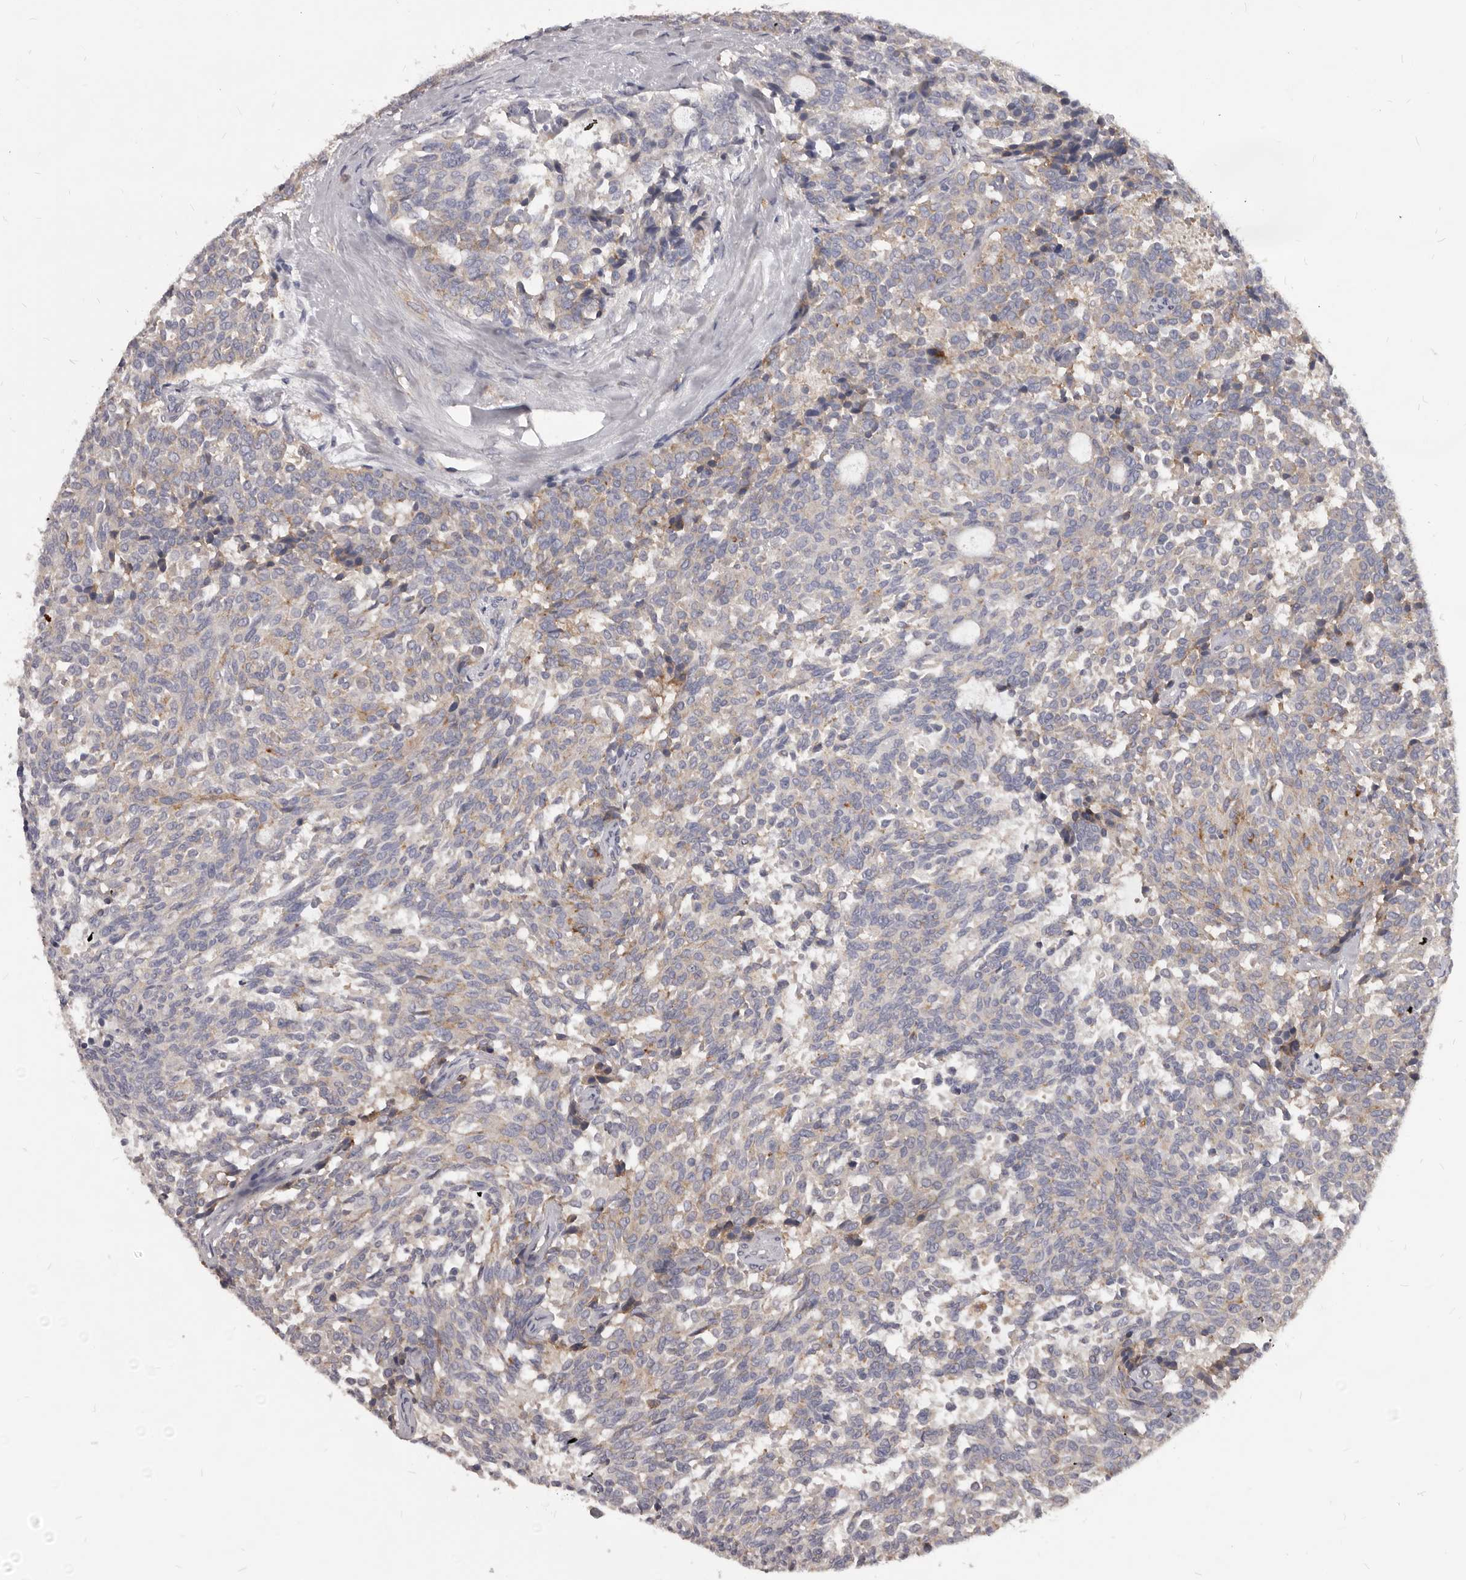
{"staining": {"intensity": "weak", "quantity": "<25%", "location": "cytoplasmic/membranous"}, "tissue": "carcinoid", "cell_type": "Tumor cells", "image_type": "cancer", "snomed": [{"axis": "morphology", "description": "Carcinoid, malignant, NOS"}, {"axis": "topography", "description": "Pancreas"}], "caption": "High power microscopy histopathology image of an immunohistochemistry (IHC) histopathology image of malignant carcinoid, revealing no significant staining in tumor cells. The staining is performed using DAB brown chromogen with nuclei counter-stained in using hematoxylin.", "gene": "PI4K2A", "patient": {"sex": "female", "age": 54}}